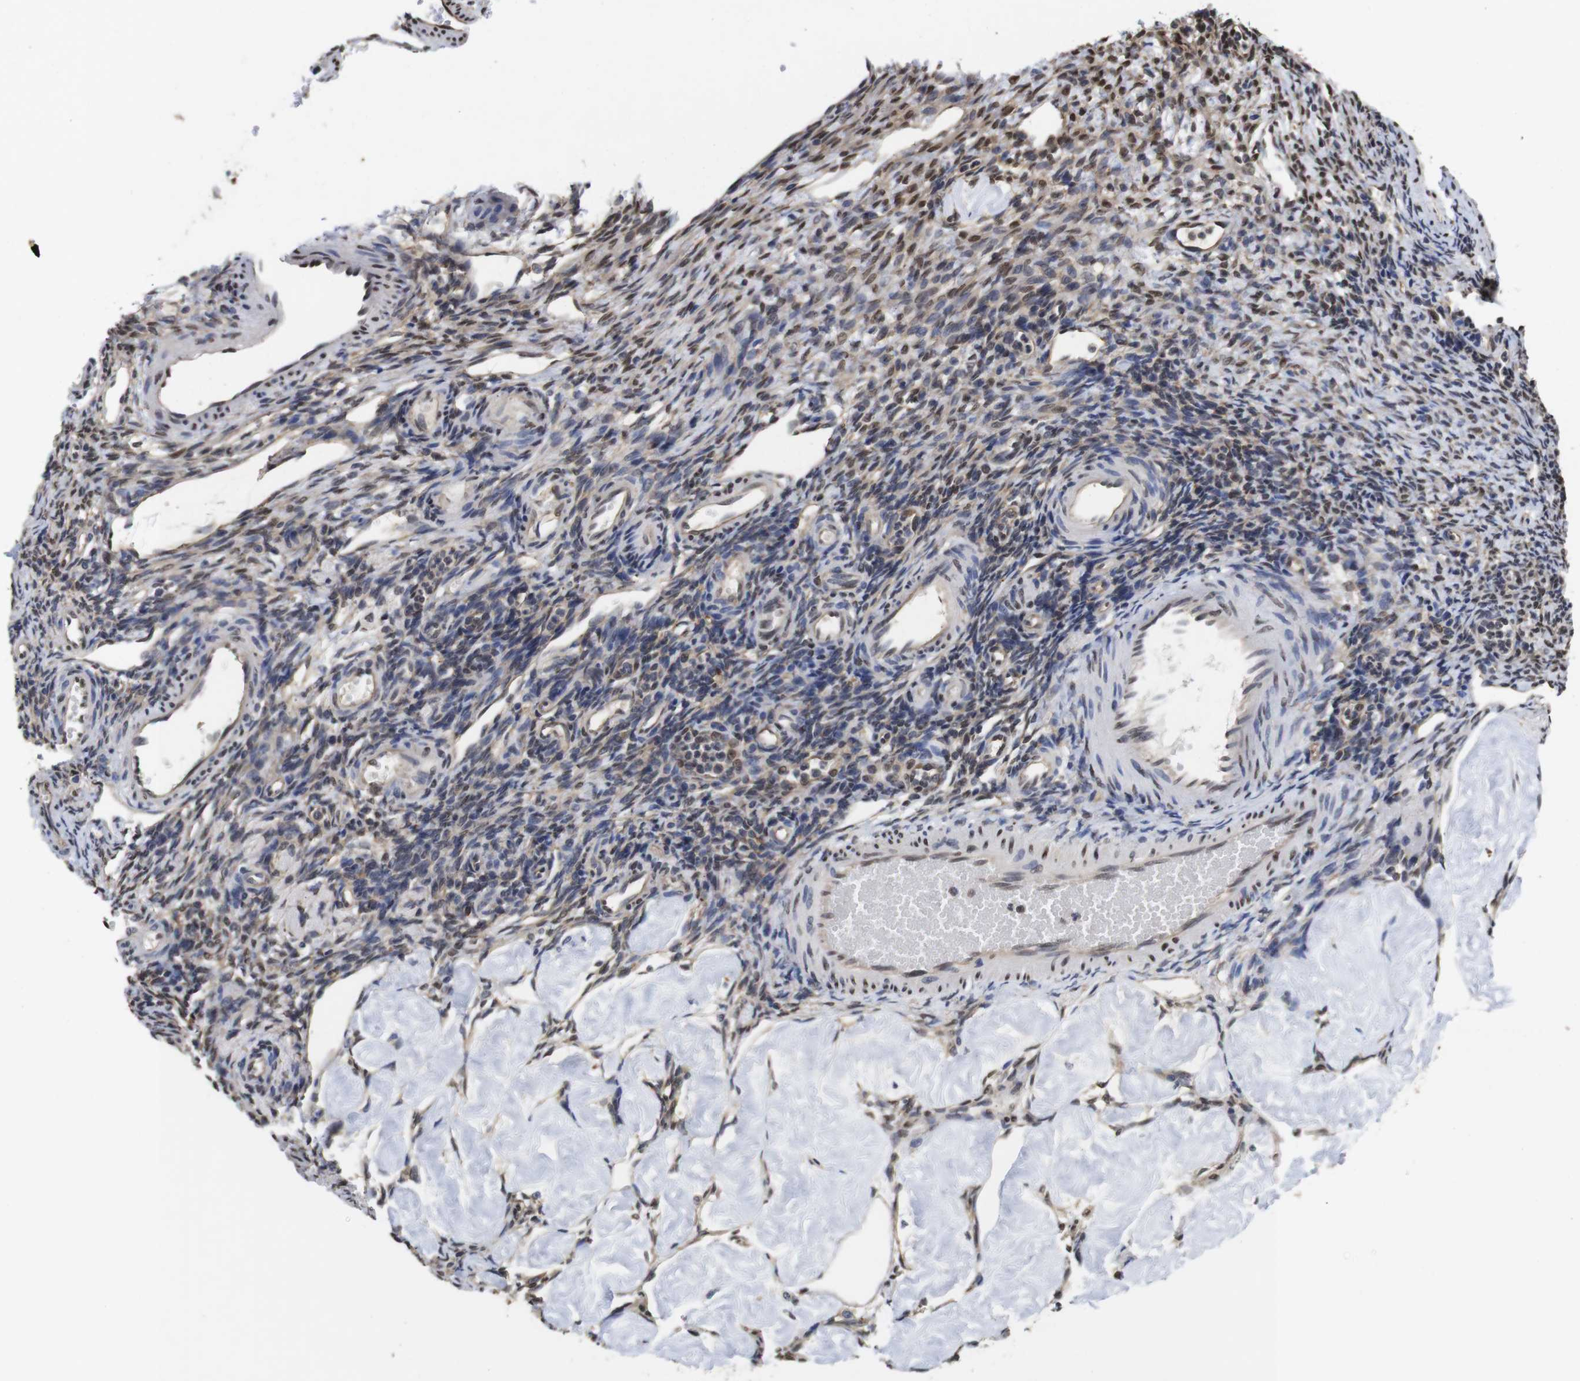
{"staining": {"intensity": "moderate", "quantity": "25%-75%", "location": "cytoplasmic/membranous,nuclear"}, "tissue": "ovary", "cell_type": "Ovarian stroma cells", "image_type": "normal", "snomed": [{"axis": "morphology", "description": "Normal tissue, NOS"}, {"axis": "topography", "description": "Ovary"}], "caption": "A micrograph of human ovary stained for a protein reveals moderate cytoplasmic/membranous,nuclear brown staining in ovarian stroma cells.", "gene": "SUMO3", "patient": {"sex": "female", "age": 33}}